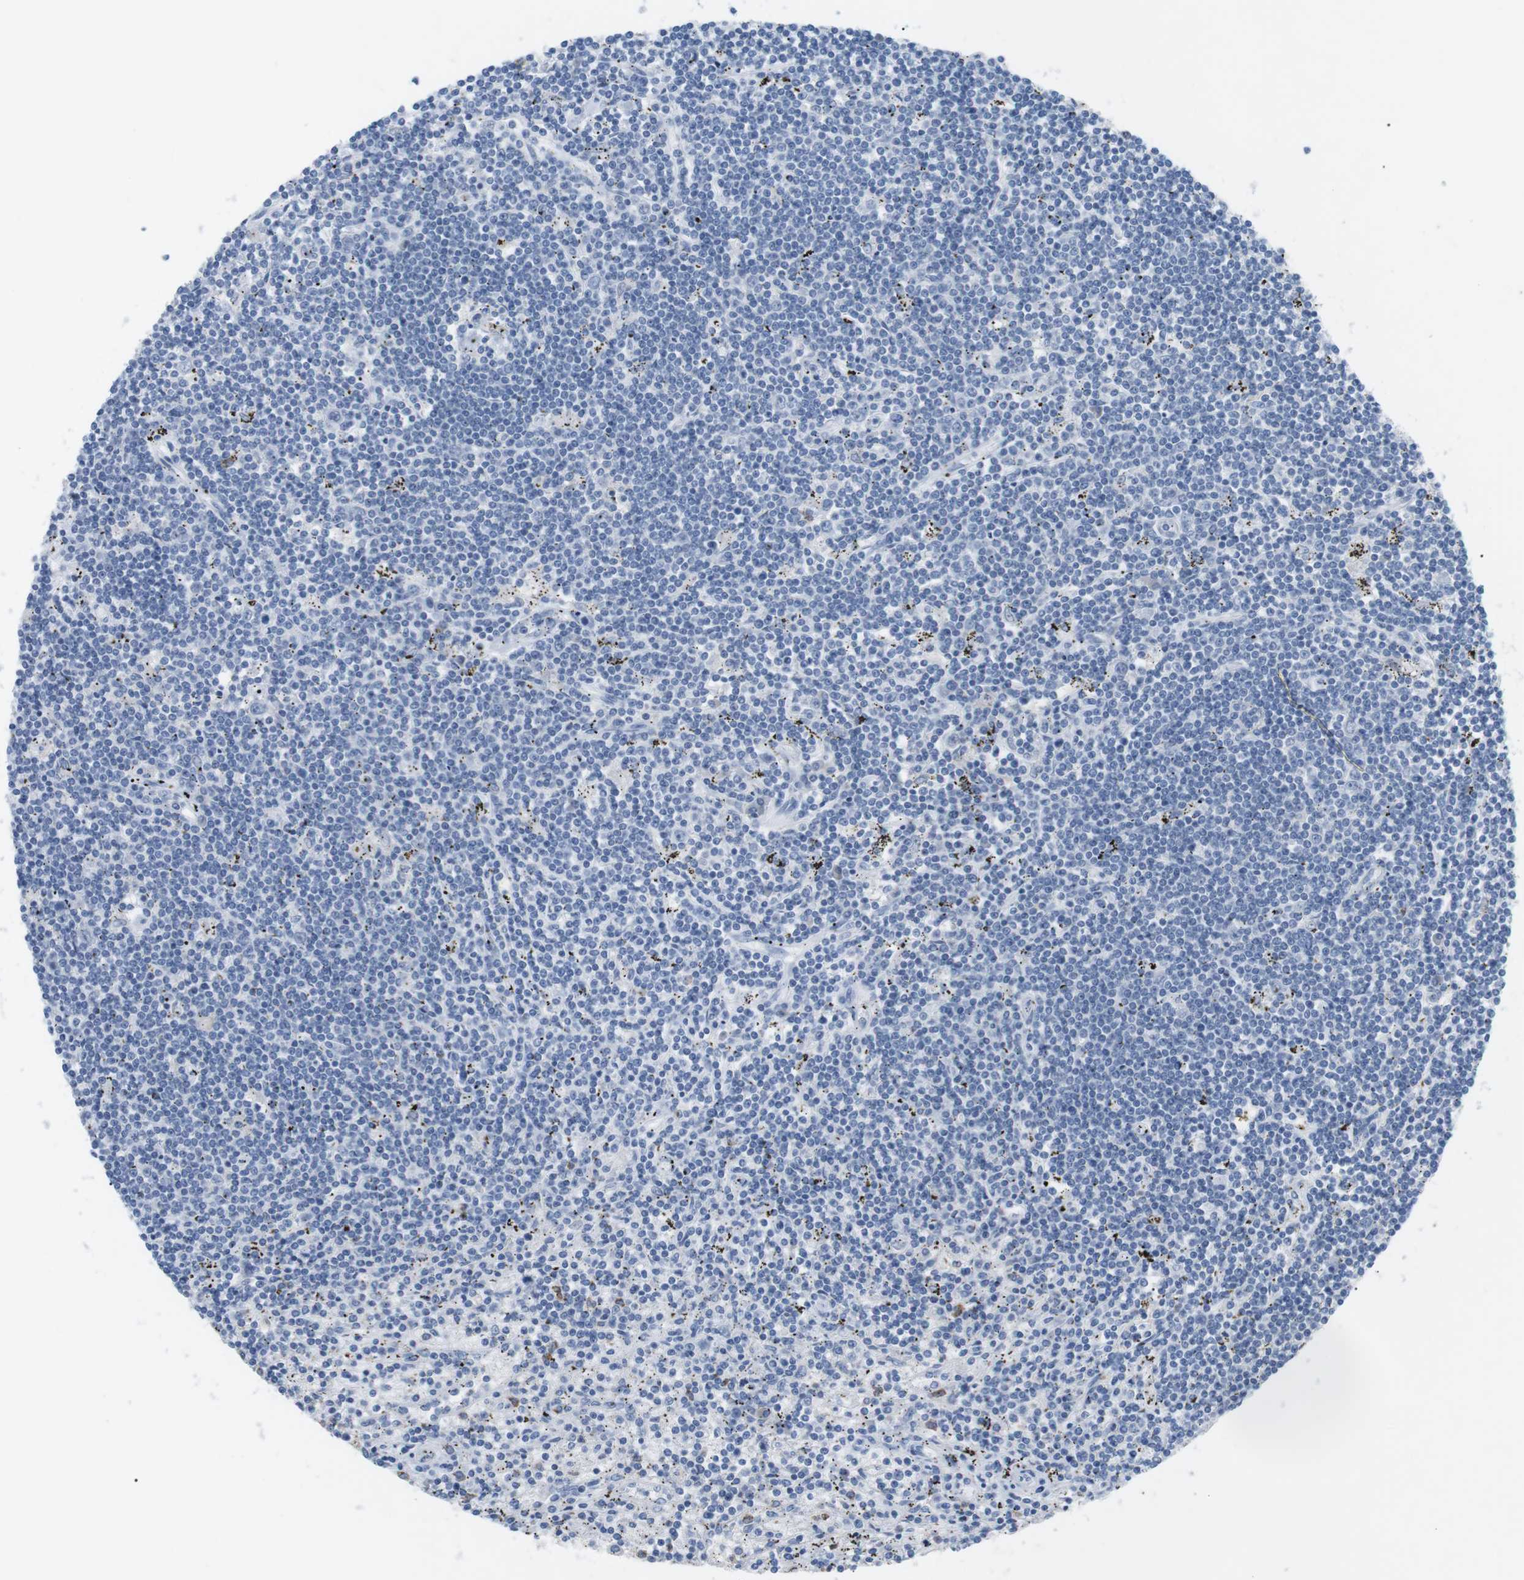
{"staining": {"intensity": "negative", "quantity": "none", "location": "none"}, "tissue": "lymphoma", "cell_type": "Tumor cells", "image_type": "cancer", "snomed": [{"axis": "morphology", "description": "Malignant lymphoma, non-Hodgkin's type, Low grade"}, {"axis": "topography", "description": "Spleen"}], "caption": "The image exhibits no staining of tumor cells in lymphoma. (DAB immunohistochemistry with hematoxylin counter stain).", "gene": "HBG2", "patient": {"sex": "male", "age": 76}}